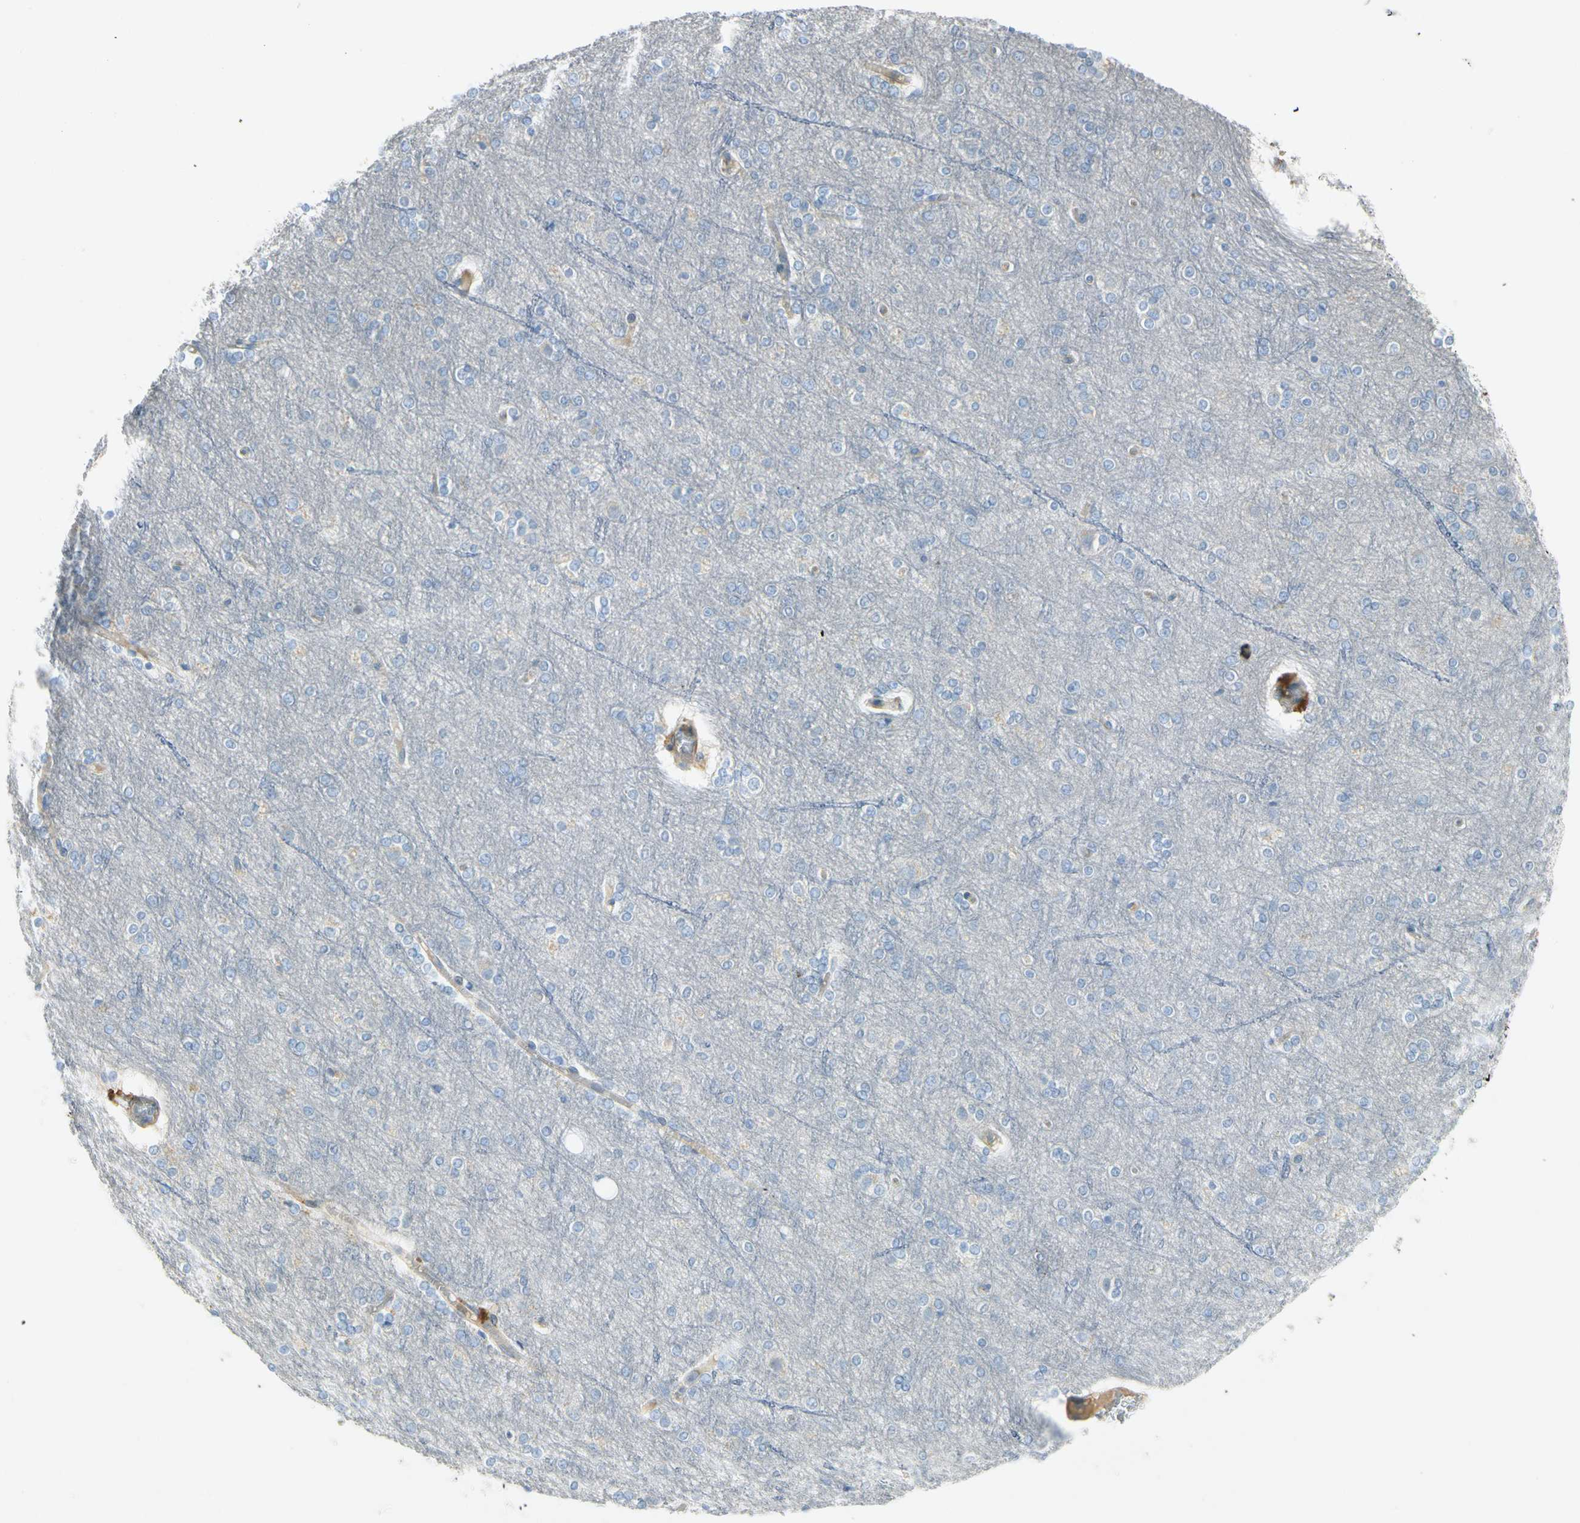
{"staining": {"intensity": "negative", "quantity": "none", "location": "none"}, "tissue": "cerebral cortex", "cell_type": "Endothelial cells", "image_type": "normal", "snomed": [{"axis": "morphology", "description": "Normal tissue, NOS"}, {"axis": "topography", "description": "Cerebral cortex"}], "caption": "IHC micrograph of normal cerebral cortex: cerebral cortex stained with DAB reveals no significant protein expression in endothelial cells.", "gene": "ITGA3", "patient": {"sex": "female", "age": 54}}